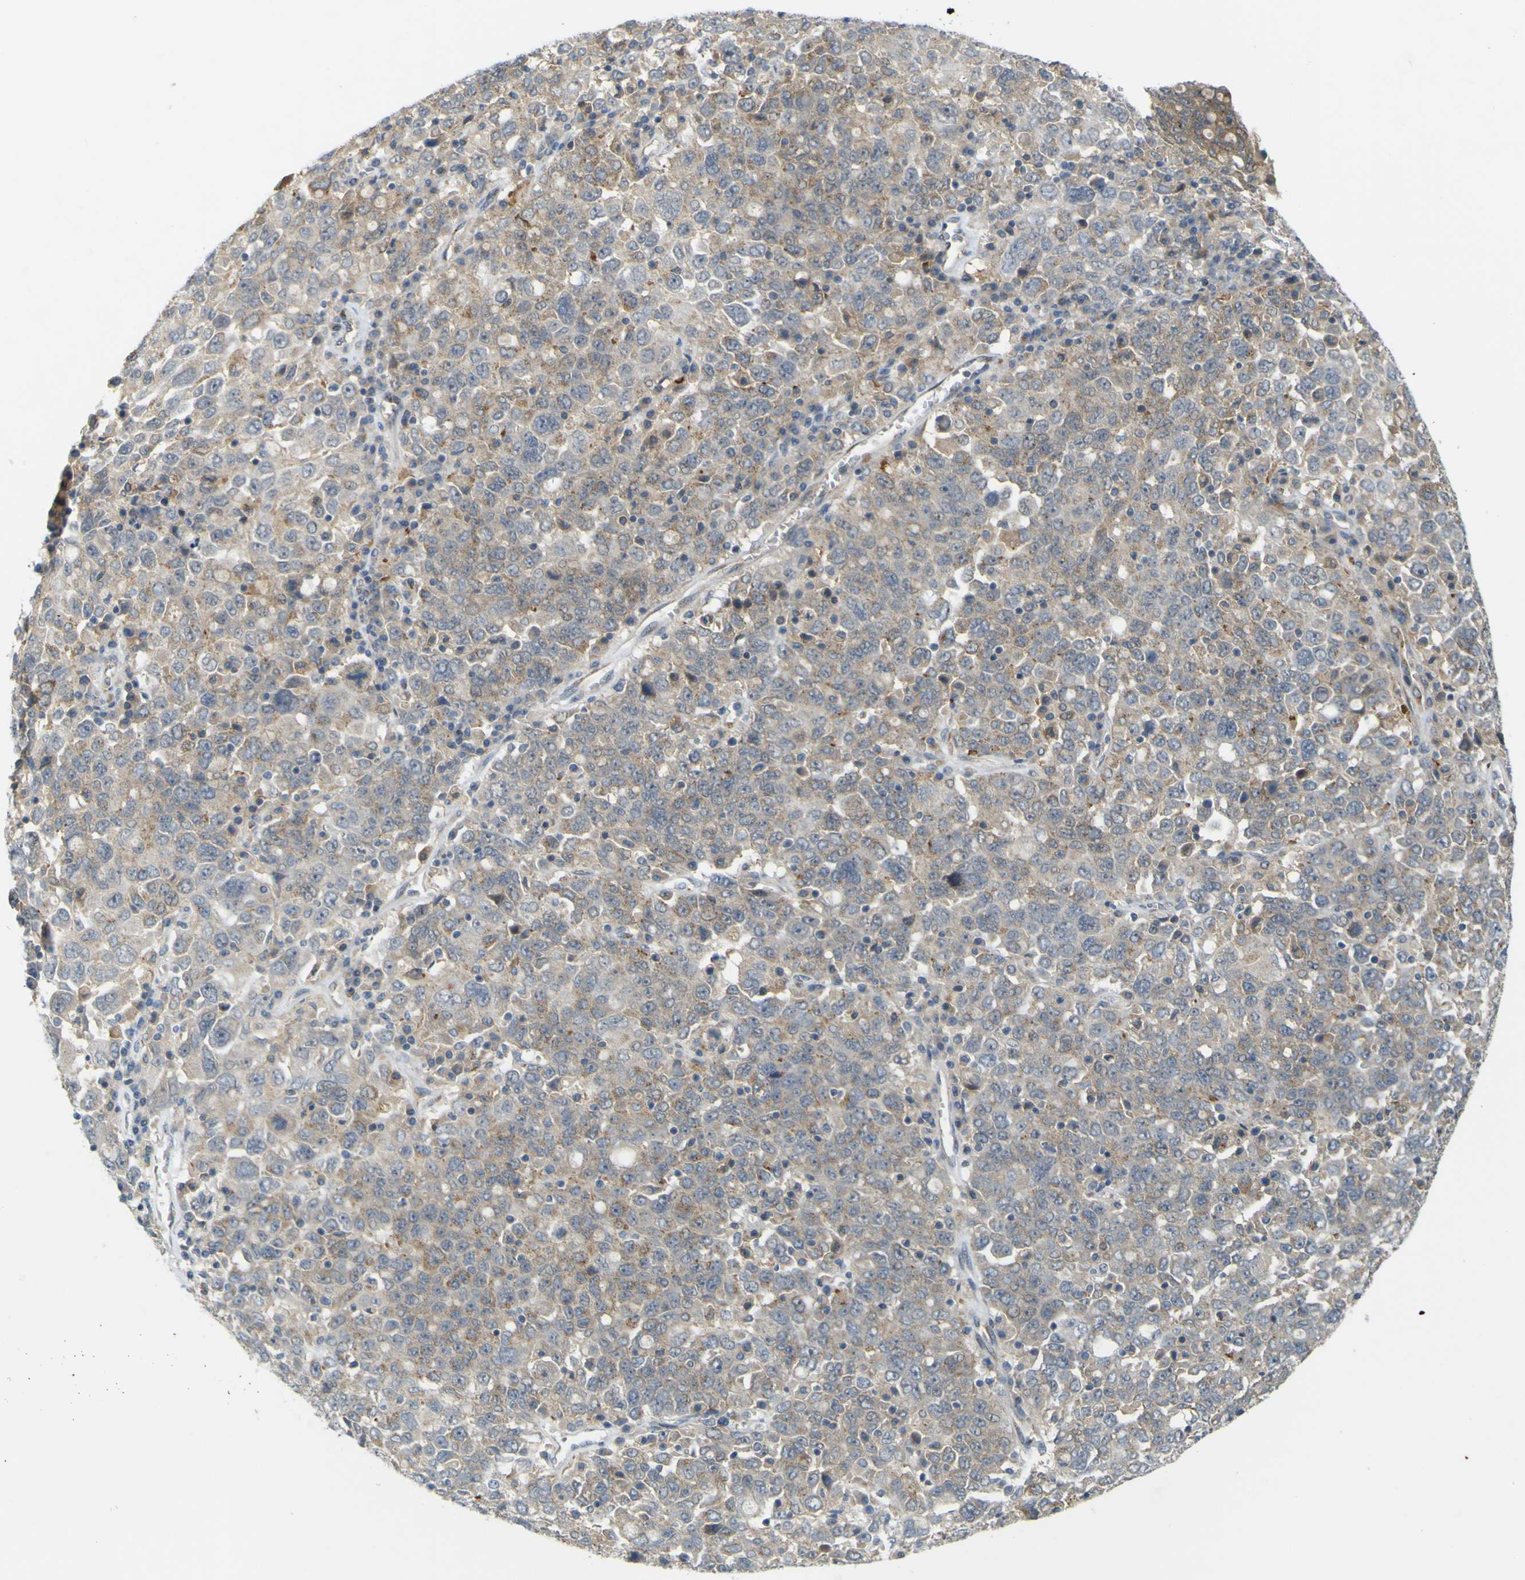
{"staining": {"intensity": "weak", "quantity": "<25%", "location": "cytoplasmic/membranous"}, "tissue": "ovarian cancer", "cell_type": "Tumor cells", "image_type": "cancer", "snomed": [{"axis": "morphology", "description": "Carcinoma, endometroid"}, {"axis": "topography", "description": "Ovary"}], "caption": "This is an immunohistochemistry micrograph of ovarian endometroid carcinoma. There is no staining in tumor cells.", "gene": "IGF2R", "patient": {"sex": "female", "age": 62}}